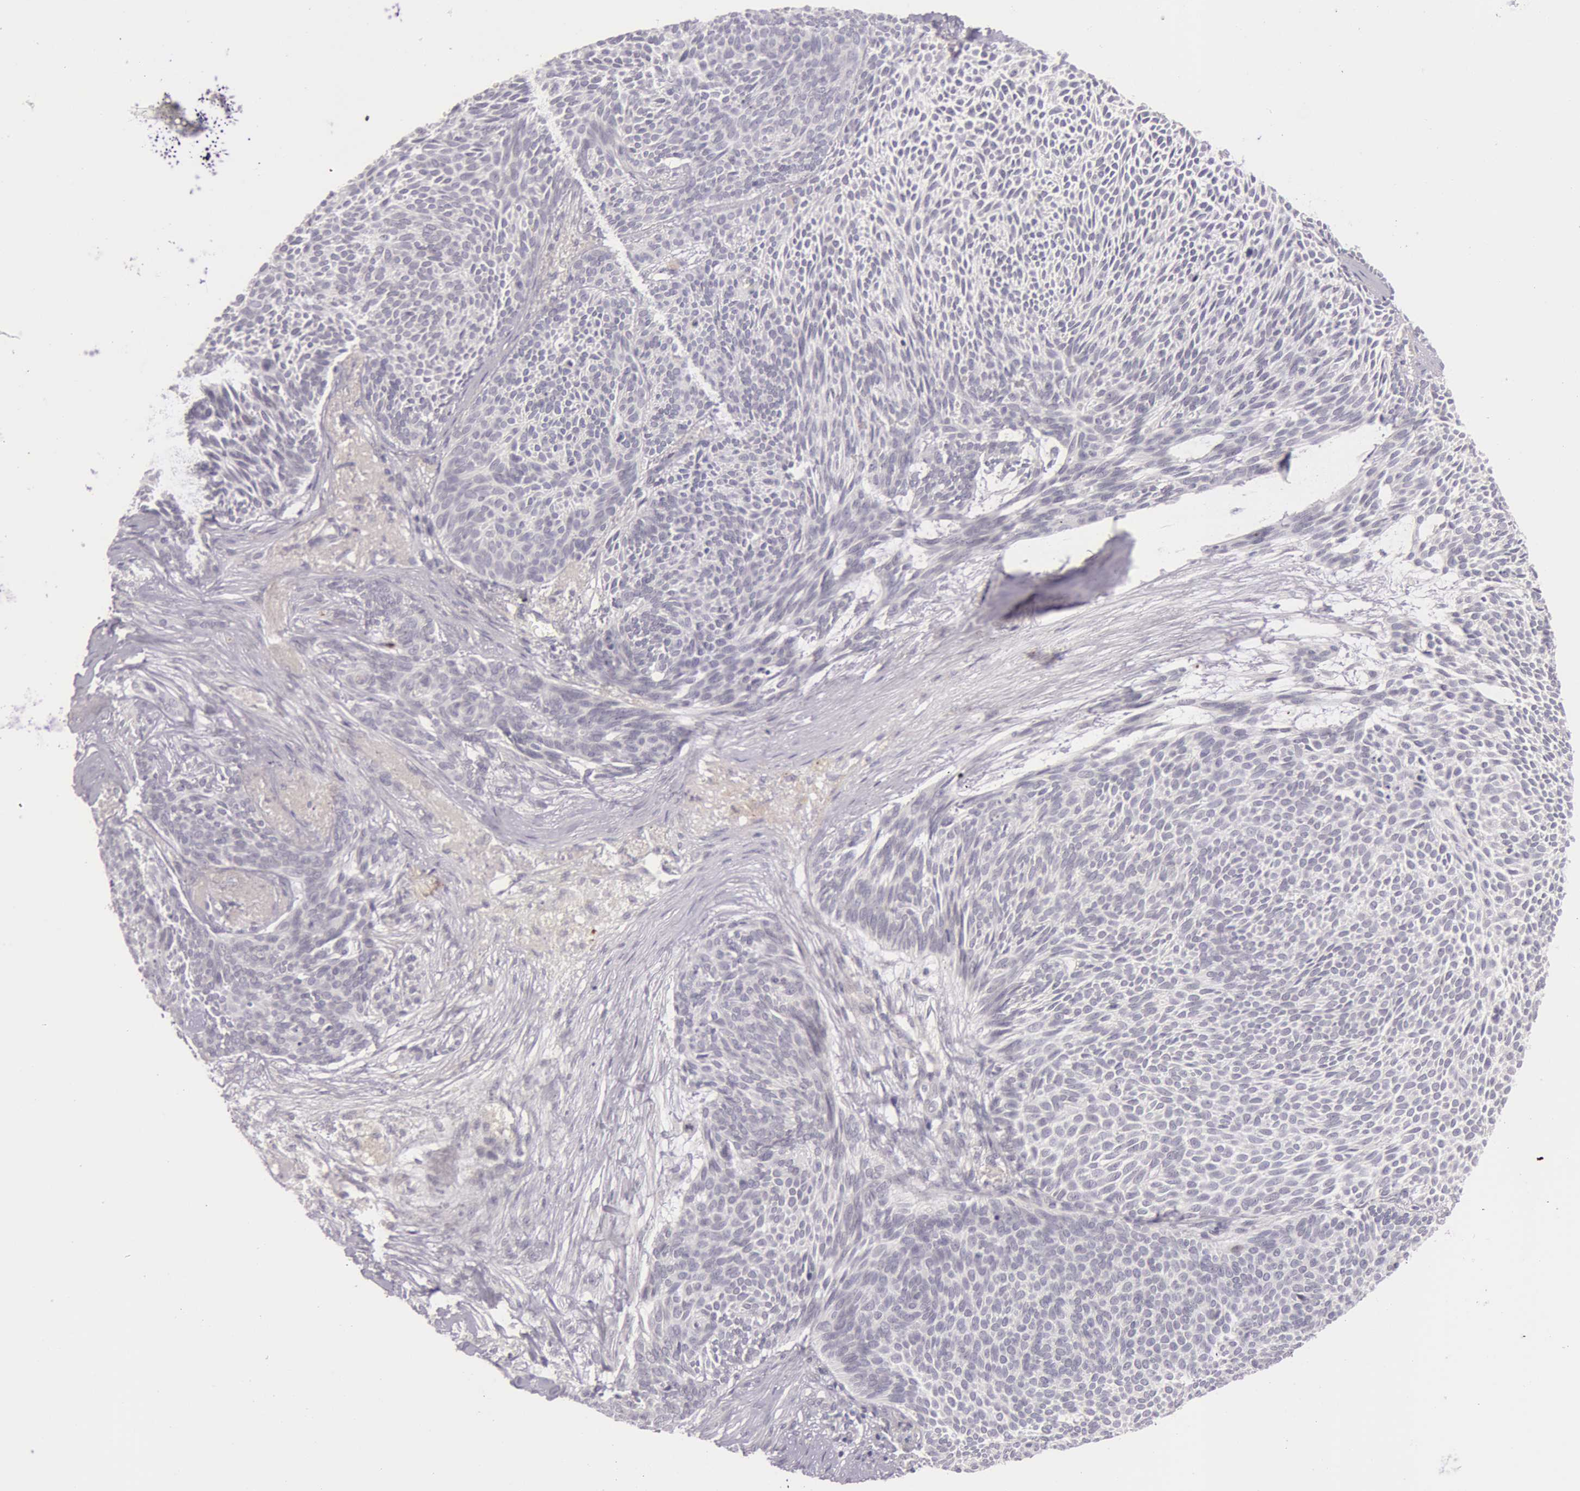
{"staining": {"intensity": "negative", "quantity": "none", "location": "none"}, "tissue": "skin cancer", "cell_type": "Tumor cells", "image_type": "cancer", "snomed": [{"axis": "morphology", "description": "Basal cell carcinoma"}, {"axis": "topography", "description": "Skin"}], "caption": "This is an IHC histopathology image of human skin basal cell carcinoma. There is no expression in tumor cells.", "gene": "RBMY1F", "patient": {"sex": "male", "age": 84}}